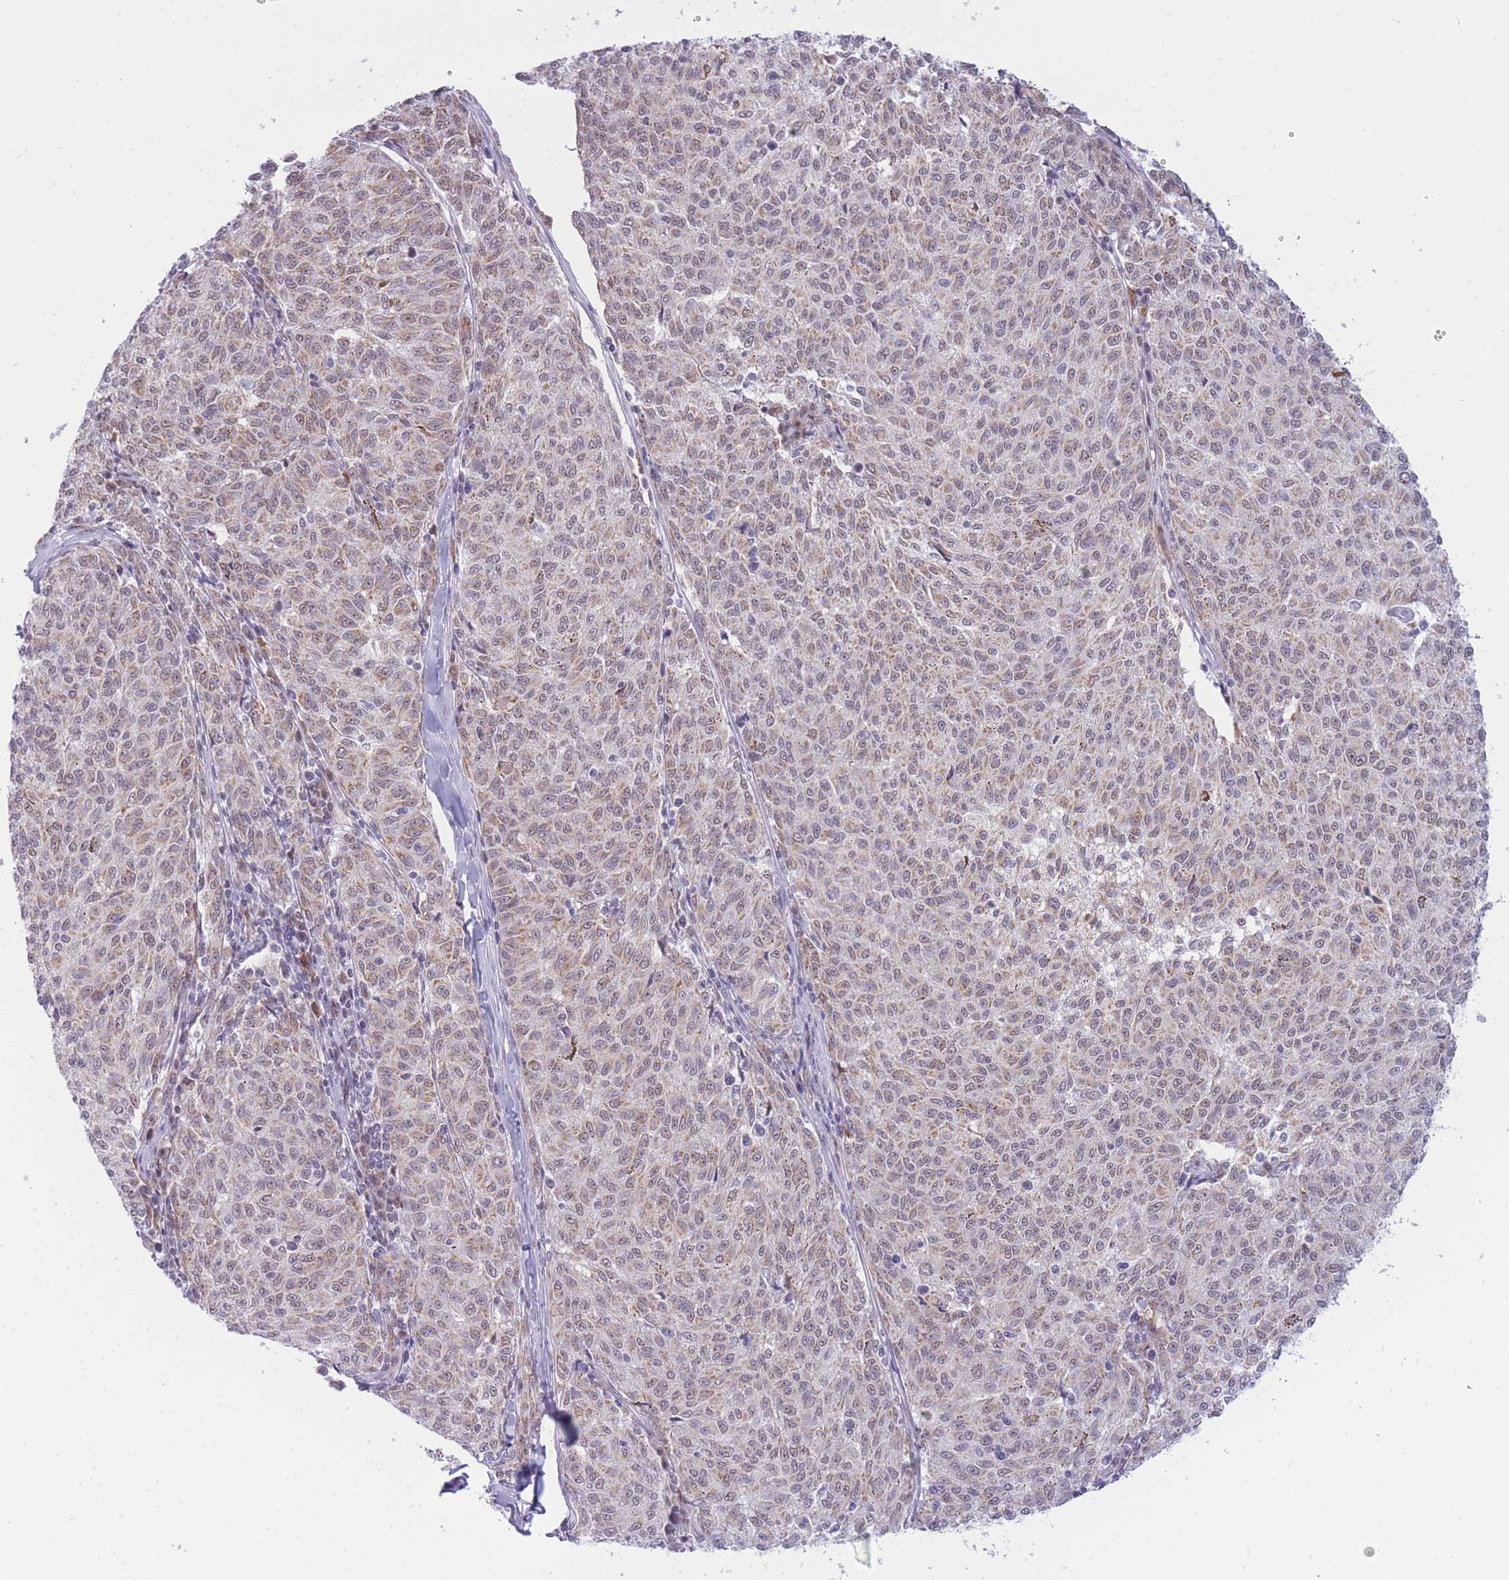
{"staining": {"intensity": "moderate", "quantity": "25%-75%", "location": "cytoplasmic/membranous"}, "tissue": "melanoma", "cell_type": "Tumor cells", "image_type": "cancer", "snomed": [{"axis": "morphology", "description": "Malignant melanoma, NOS"}, {"axis": "topography", "description": "Skin"}], "caption": "IHC staining of melanoma, which displays medium levels of moderate cytoplasmic/membranous positivity in approximately 25%-75% of tumor cells indicating moderate cytoplasmic/membranous protein expression. The staining was performed using DAB (brown) for protein detection and nuclei were counterstained in hematoxylin (blue).", "gene": "CYP2B6", "patient": {"sex": "female", "age": 72}}